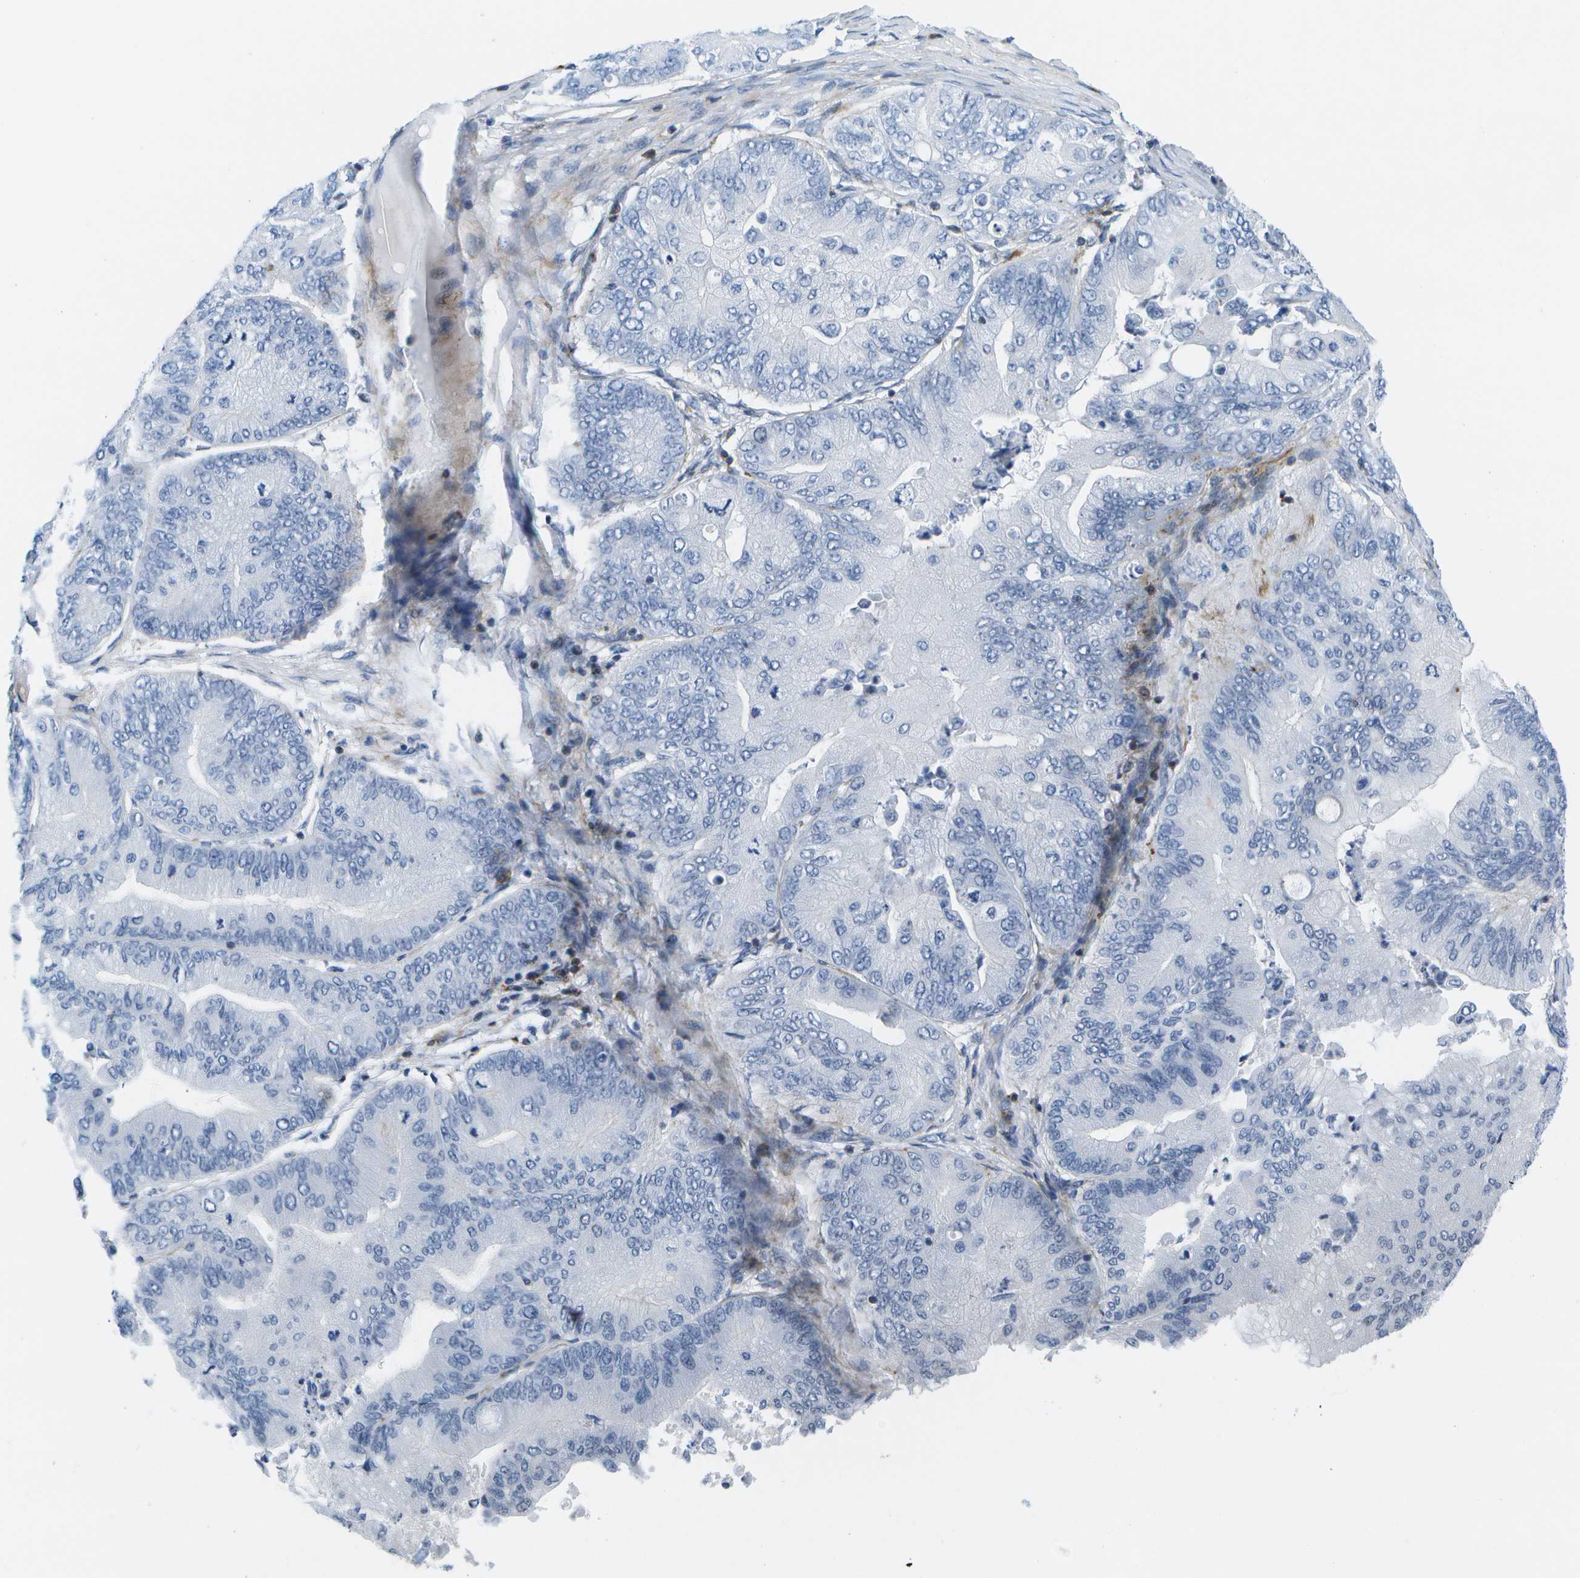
{"staining": {"intensity": "negative", "quantity": "none", "location": "none"}, "tissue": "ovarian cancer", "cell_type": "Tumor cells", "image_type": "cancer", "snomed": [{"axis": "morphology", "description": "Cystadenocarcinoma, mucinous, NOS"}, {"axis": "topography", "description": "Ovary"}], "caption": "A photomicrograph of ovarian mucinous cystadenocarcinoma stained for a protein exhibits no brown staining in tumor cells.", "gene": "ADGRG6", "patient": {"sex": "female", "age": 61}}